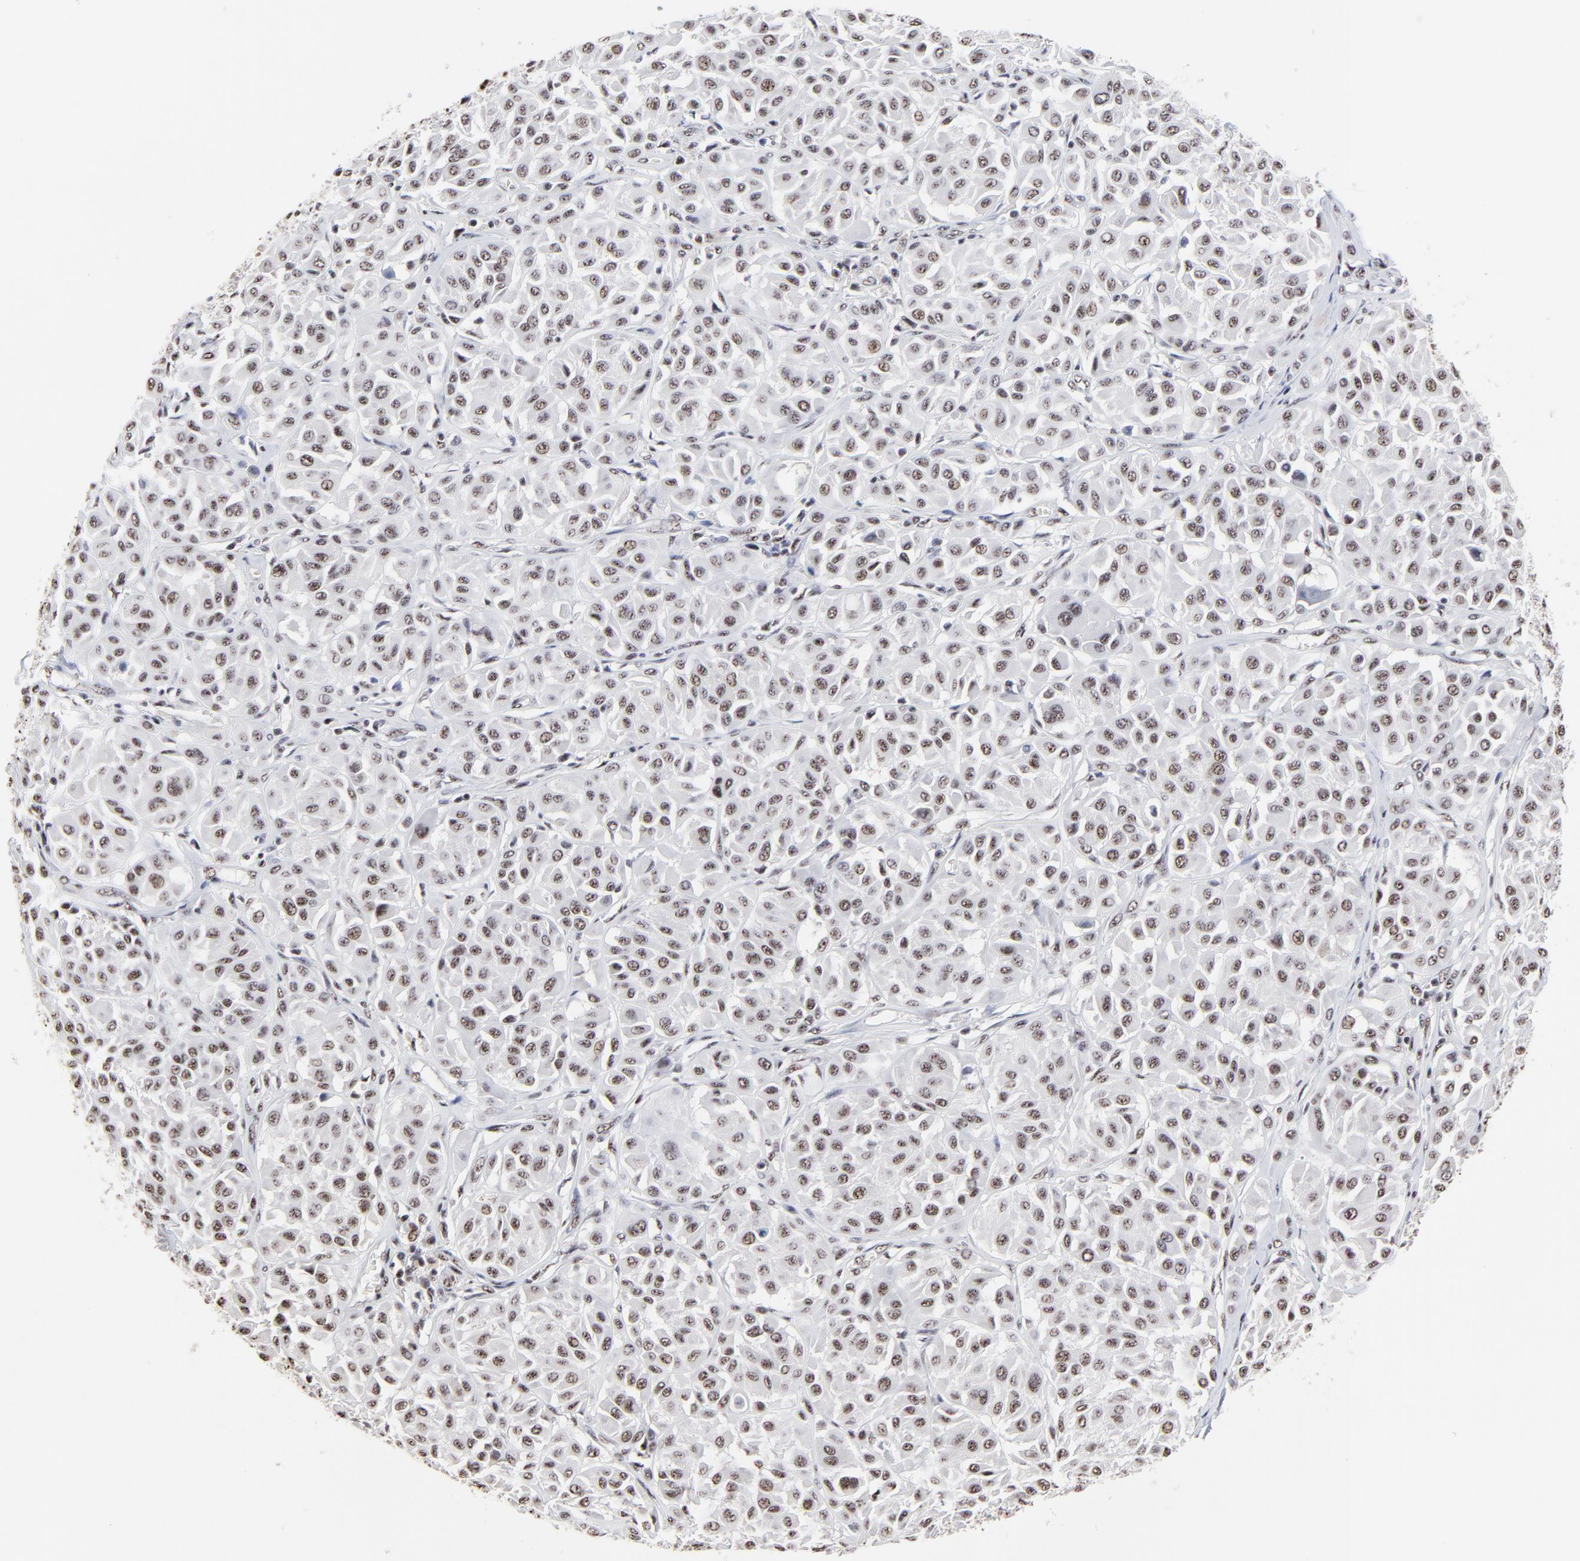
{"staining": {"intensity": "weak", "quantity": ">75%", "location": "nuclear"}, "tissue": "melanoma", "cell_type": "Tumor cells", "image_type": "cancer", "snomed": [{"axis": "morphology", "description": "Malignant melanoma, Metastatic site"}, {"axis": "topography", "description": "Soft tissue"}], "caption": "The histopathology image reveals immunohistochemical staining of malignant melanoma (metastatic site). There is weak nuclear positivity is present in approximately >75% of tumor cells.", "gene": "MBD4", "patient": {"sex": "male", "age": 41}}